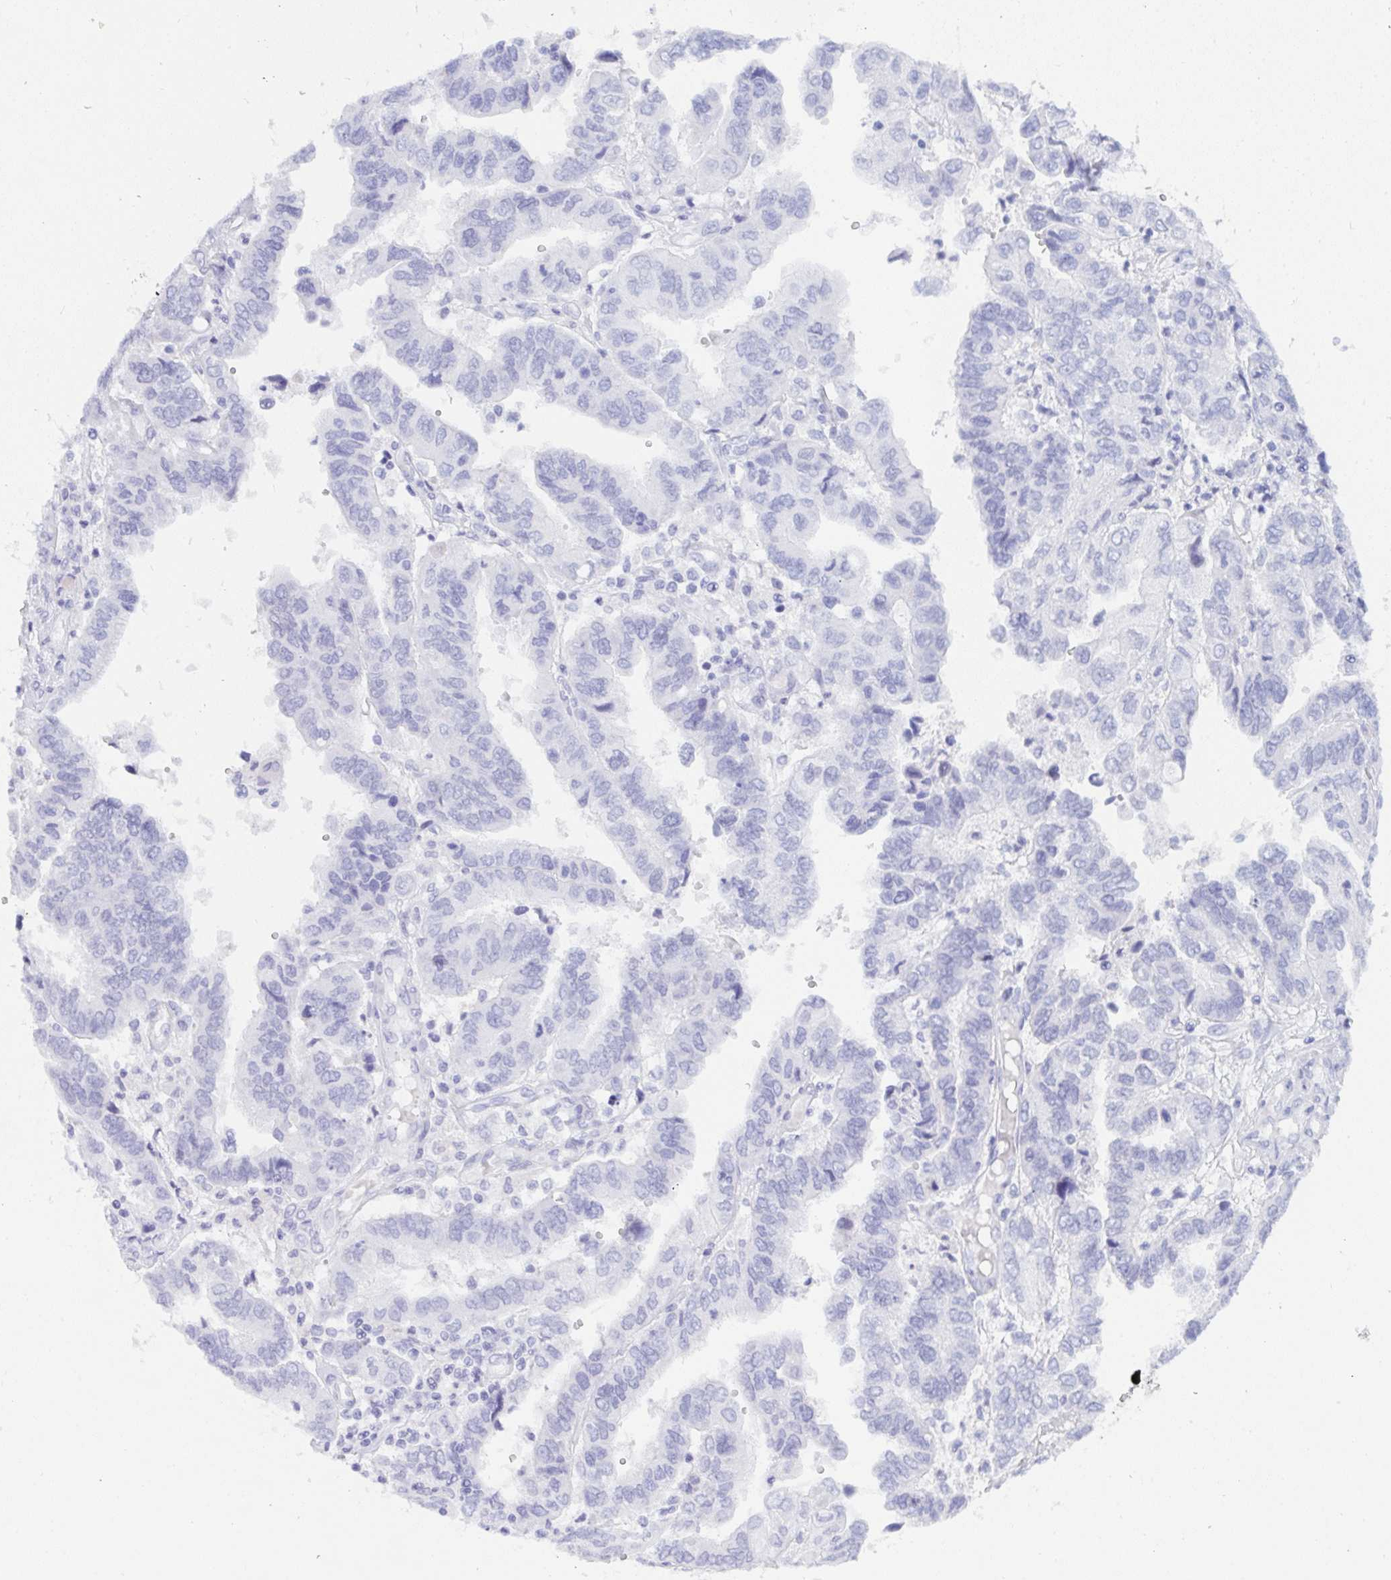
{"staining": {"intensity": "negative", "quantity": "none", "location": "none"}, "tissue": "ovarian cancer", "cell_type": "Tumor cells", "image_type": "cancer", "snomed": [{"axis": "morphology", "description": "Cystadenocarcinoma, serous, NOS"}, {"axis": "topography", "description": "Ovary"}], "caption": "Immunohistochemical staining of serous cystadenocarcinoma (ovarian) exhibits no significant expression in tumor cells.", "gene": "PRDM9", "patient": {"sex": "female", "age": 79}}